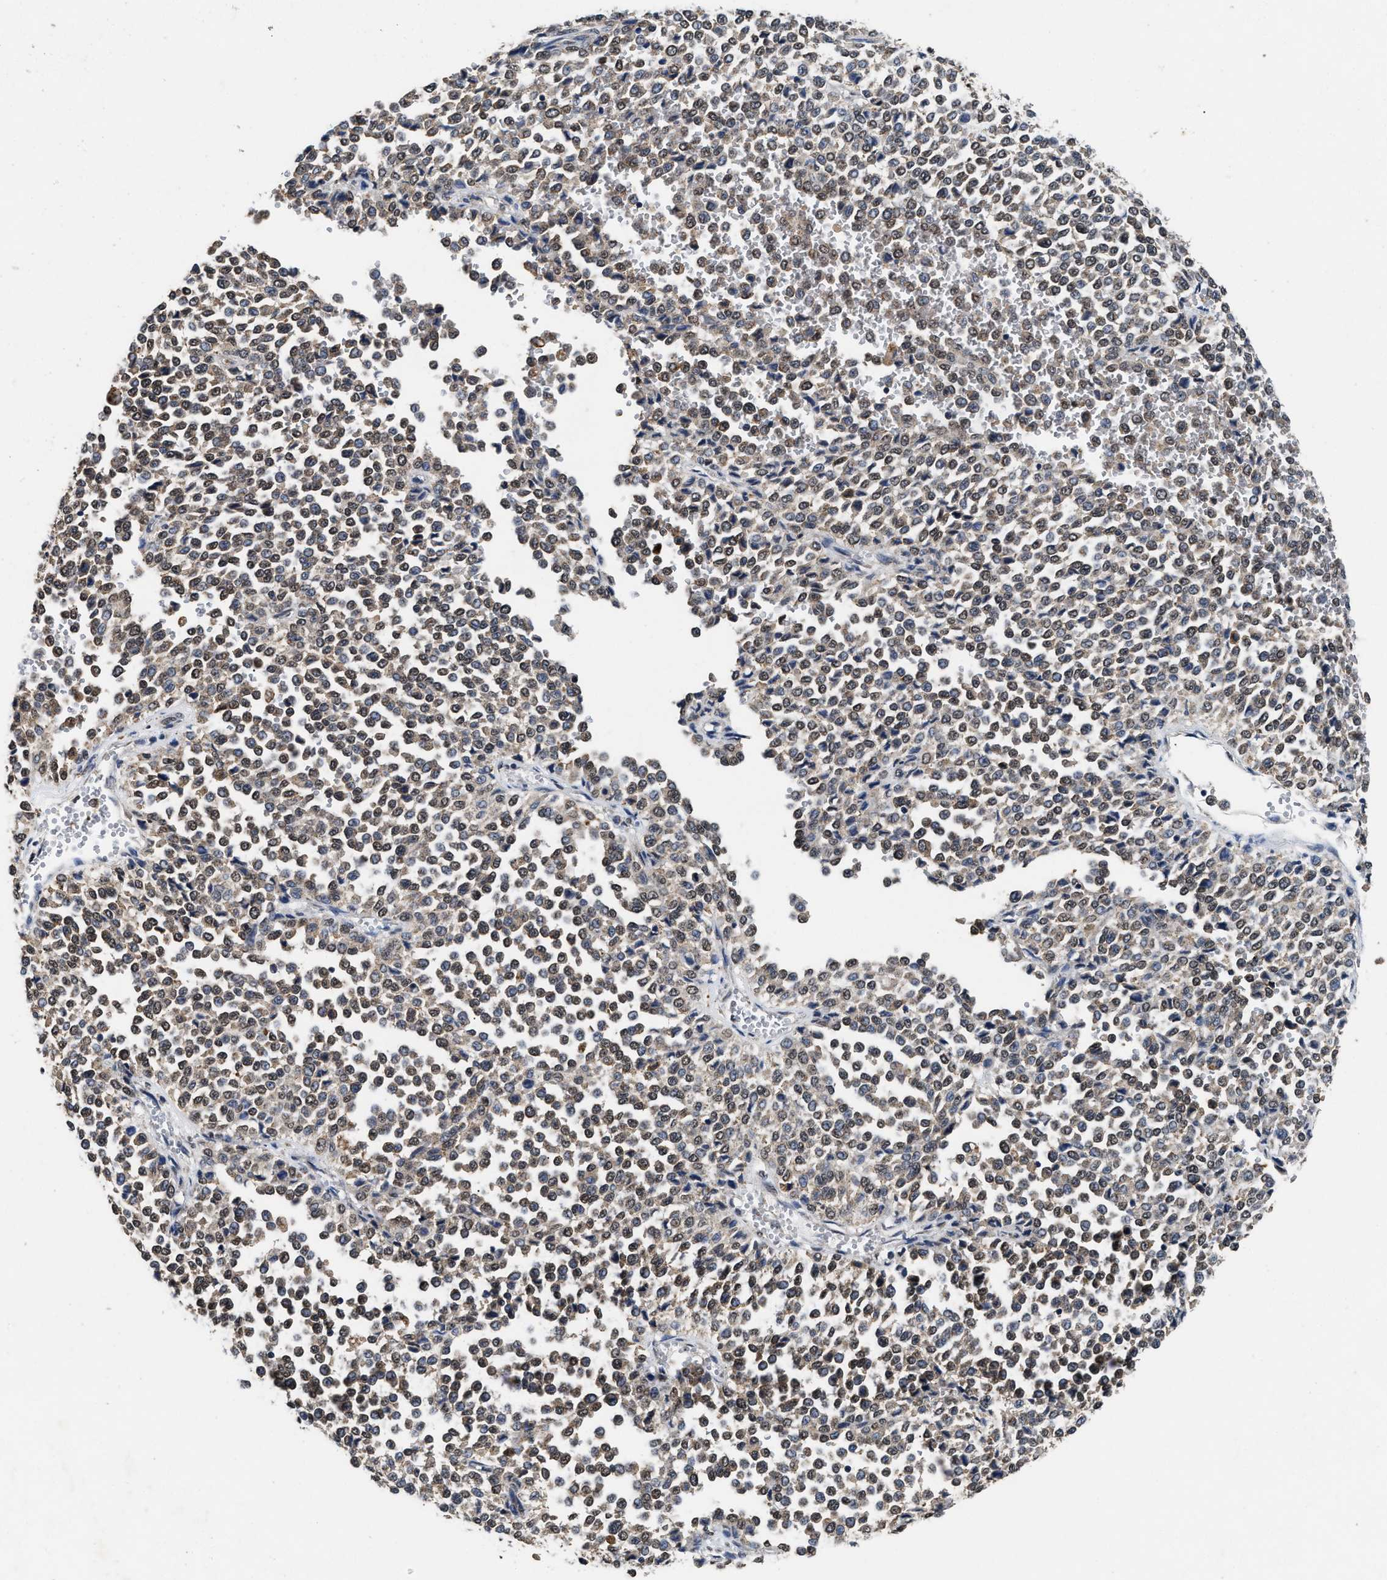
{"staining": {"intensity": "weak", "quantity": ">75%", "location": "nuclear"}, "tissue": "melanoma", "cell_type": "Tumor cells", "image_type": "cancer", "snomed": [{"axis": "morphology", "description": "Malignant melanoma, Metastatic site"}, {"axis": "topography", "description": "Pancreas"}], "caption": "Brown immunohistochemical staining in malignant melanoma (metastatic site) demonstrates weak nuclear staining in approximately >75% of tumor cells. (brown staining indicates protein expression, while blue staining denotes nuclei).", "gene": "ACOX1", "patient": {"sex": "female", "age": 30}}